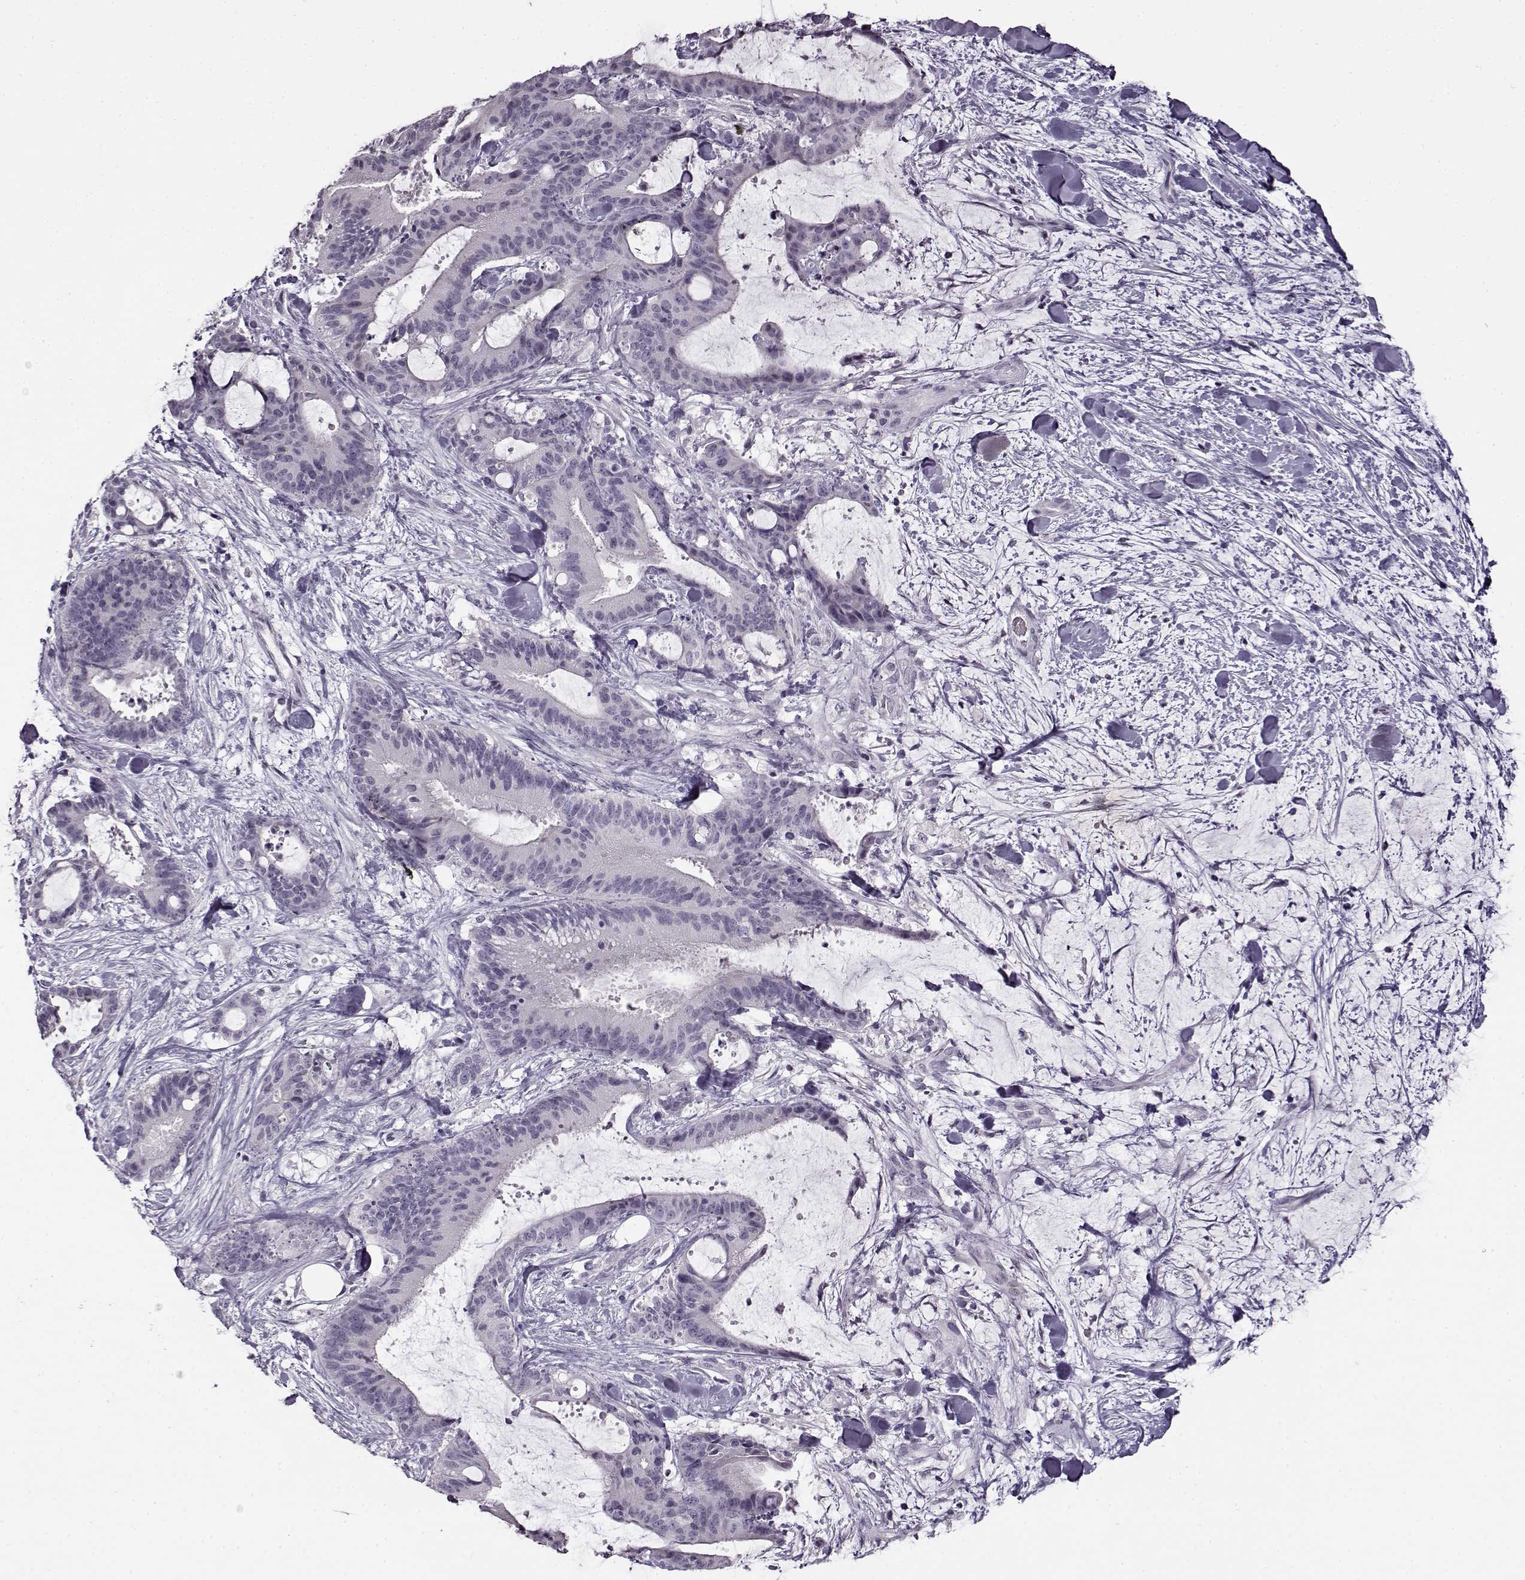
{"staining": {"intensity": "negative", "quantity": "none", "location": "none"}, "tissue": "liver cancer", "cell_type": "Tumor cells", "image_type": "cancer", "snomed": [{"axis": "morphology", "description": "Cholangiocarcinoma"}, {"axis": "topography", "description": "Liver"}], "caption": "The image reveals no significant staining in tumor cells of liver cancer (cholangiocarcinoma). (Brightfield microscopy of DAB immunohistochemistry (IHC) at high magnification).", "gene": "FSHB", "patient": {"sex": "female", "age": 73}}